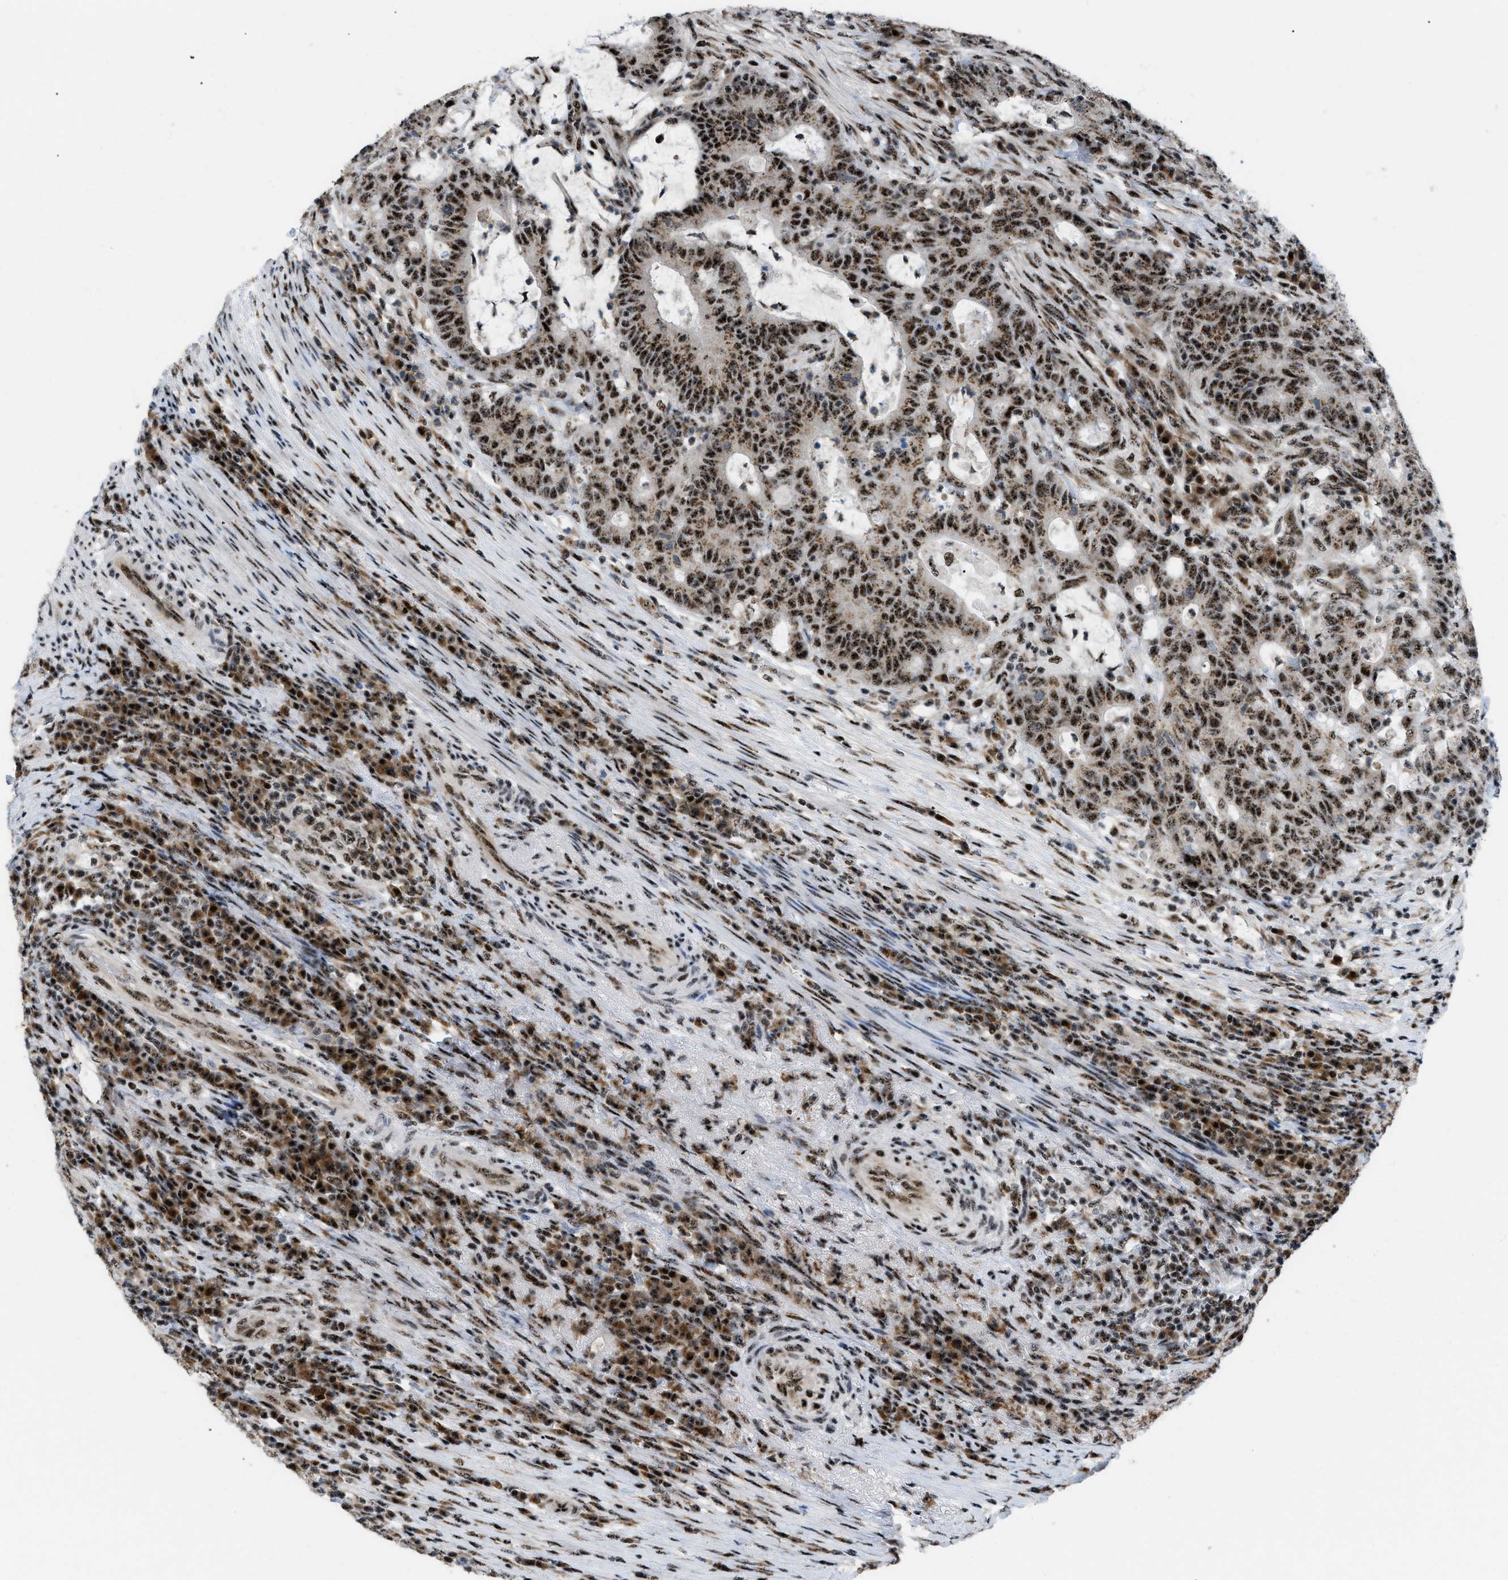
{"staining": {"intensity": "strong", "quantity": ">75%", "location": "cytoplasmic/membranous,nuclear"}, "tissue": "colorectal cancer", "cell_type": "Tumor cells", "image_type": "cancer", "snomed": [{"axis": "morphology", "description": "Normal tissue, NOS"}, {"axis": "morphology", "description": "Adenocarcinoma, NOS"}, {"axis": "topography", "description": "Colon"}], "caption": "Human colorectal cancer (adenocarcinoma) stained with a protein marker displays strong staining in tumor cells.", "gene": "CDR2", "patient": {"sex": "female", "age": 75}}